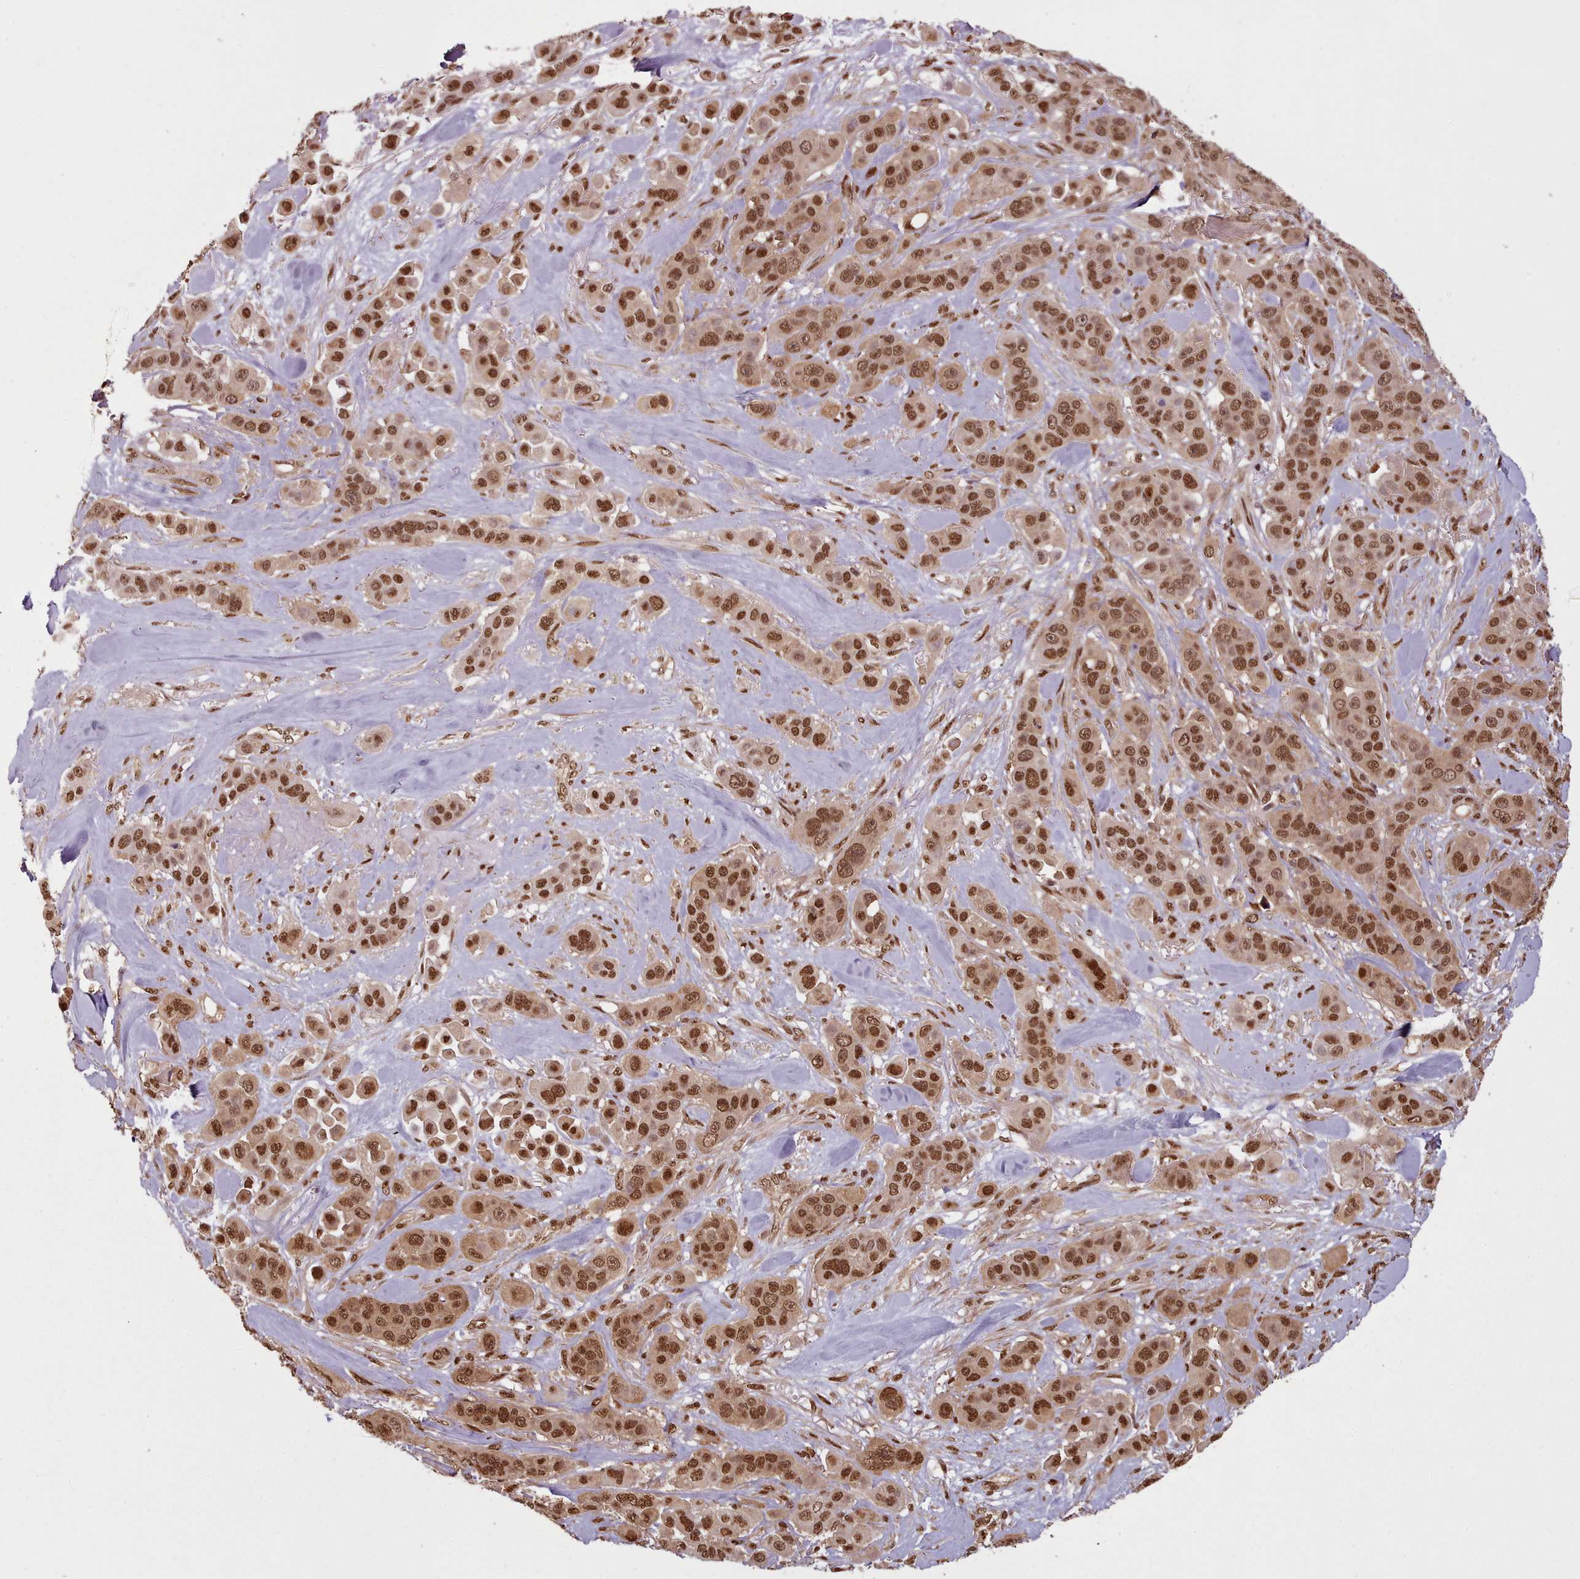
{"staining": {"intensity": "strong", "quantity": ">75%", "location": "nuclear"}, "tissue": "skin cancer", "cell_type": "Tumor cells", "image_type": "cancer", "snomed": [{"axis": "morphology", "description": "Squamous cell carcinoma, NOS"}, {"axis": "topography", "description": "Skin"}], "caption": "Immunohistochemistry (IHC) (DAB (3,3'-diaminobenzidine)) staining of human skin cancer (squamous cell carcinoma) demonstrates strong nuclear protein expression in about >75% of tumor cells.", "gene": "RPS27A", "patient": {"sex": "male", "age": 67}}